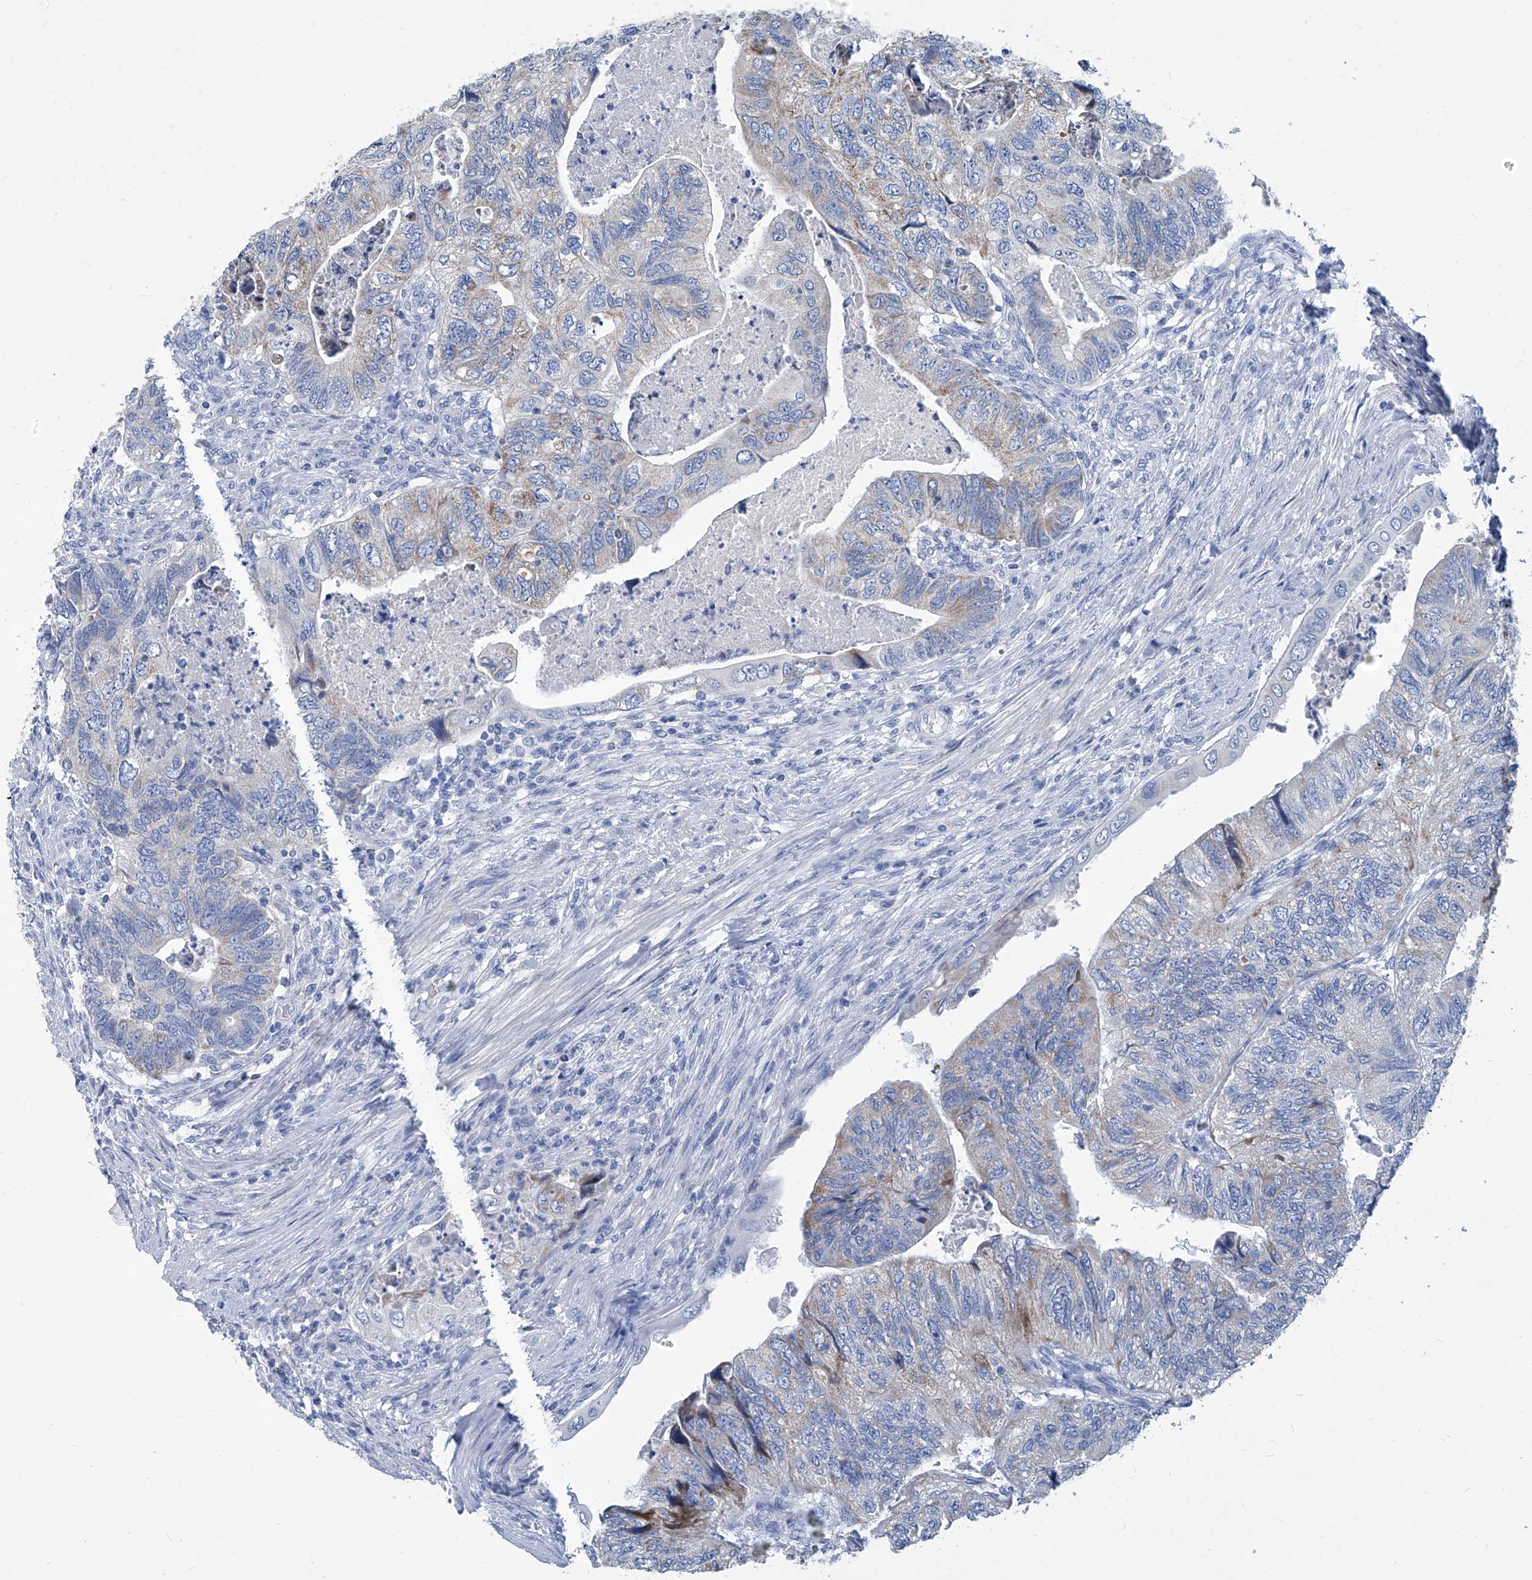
{"staining": {"intensity": "moderate", "quantity": "<25%", "location": "cytoplasmic/membranous"}, "tissue": "colorectal cancer", "cell_type": "Tumor cells", "image_type": "cancer", "snomed": [{"axis": "morphology", "description": "Adenocarcinoma, NOS"}, {"axis": "topography", "description": "Rectum"}], "caption": "This is an image of IHC staining of adenocarcinoma (colorectal), which shows moderate positivity in the cytoplasmic/membranous of tumor cells.", "gene": "MTARC1", "patient": {"sex": "male", "age": 63}}